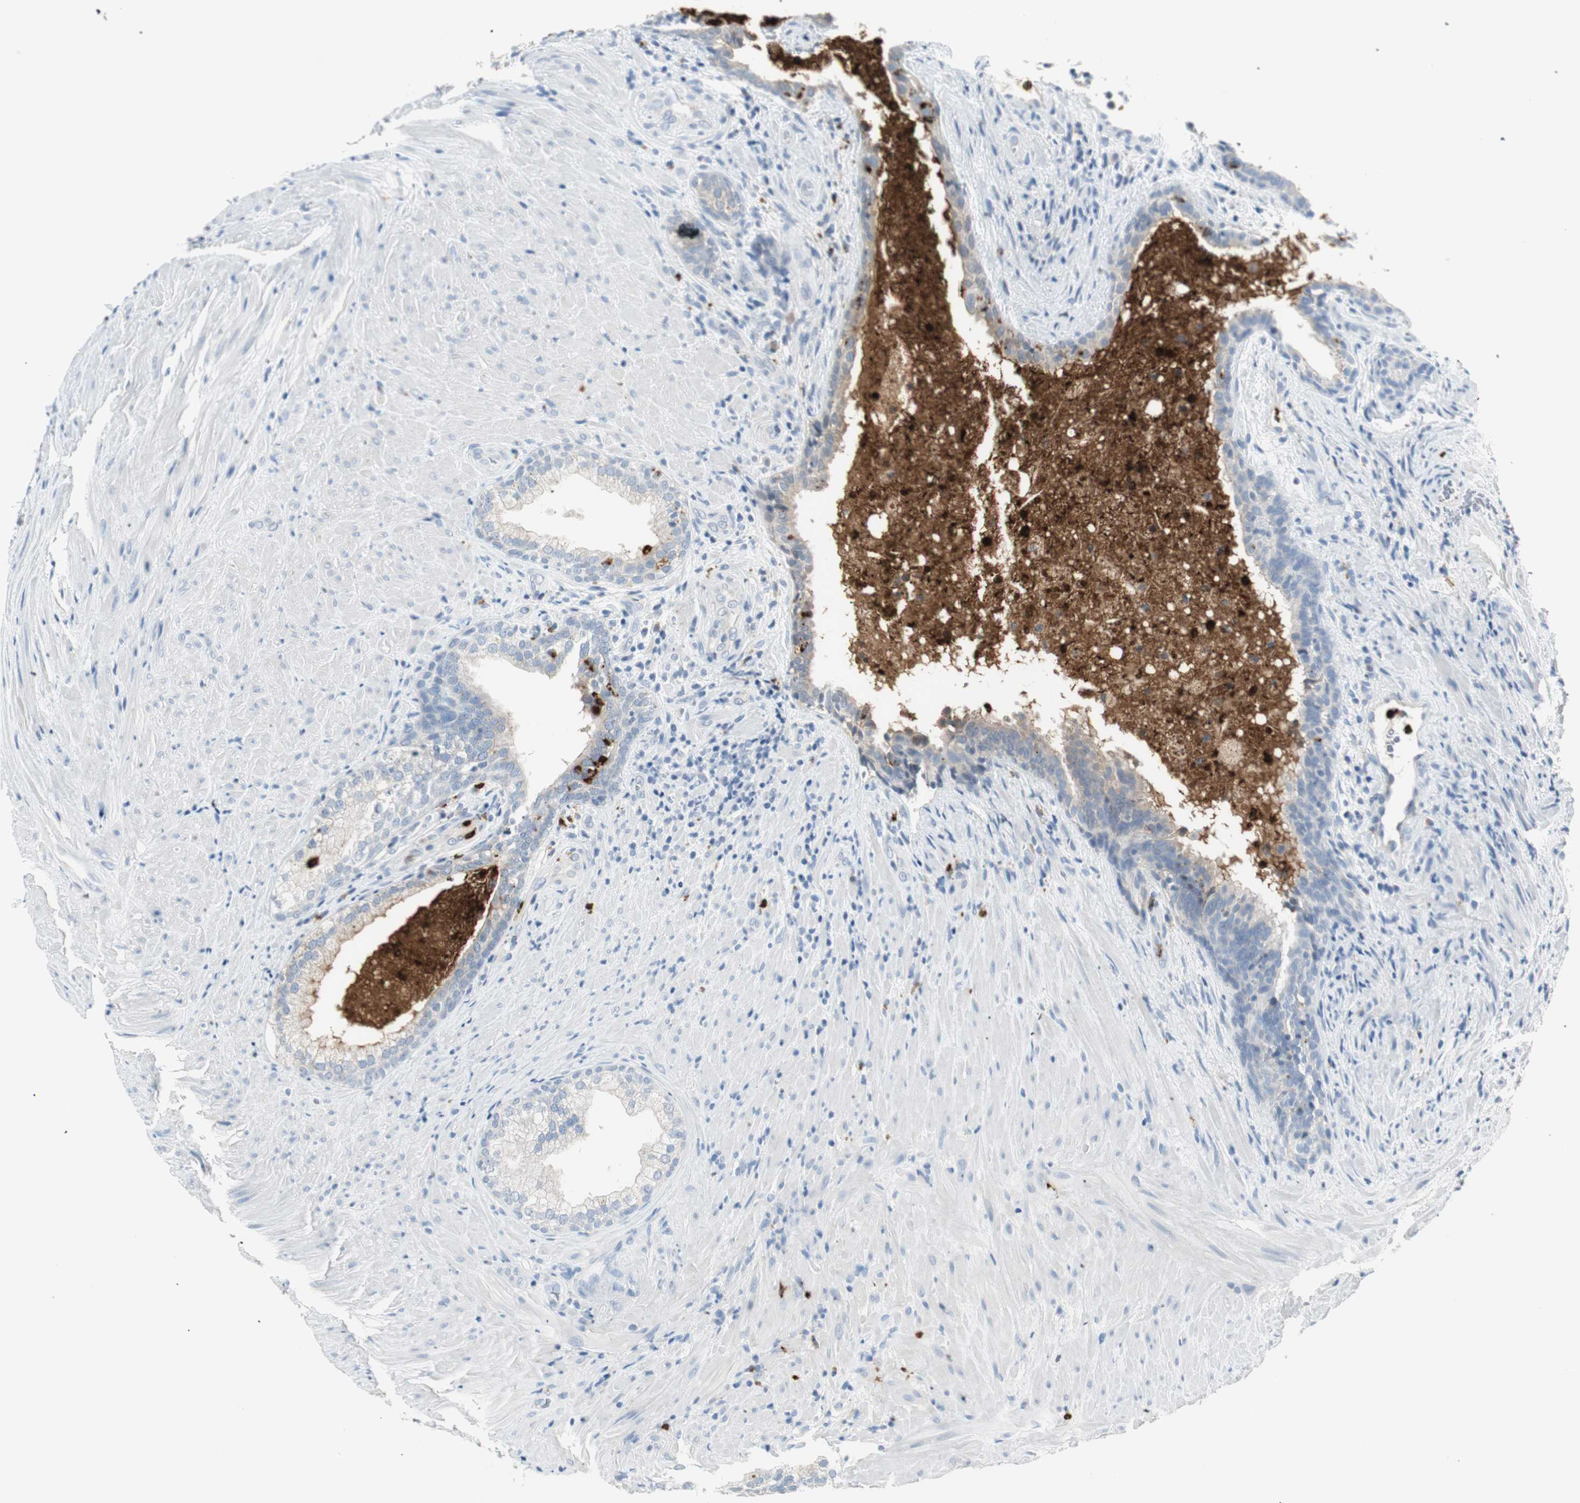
{"staining": {"intensity": "weak", "quantity": "25%-75%", "location": "cytoplasmic/membranous"}, "tissue": "prostate", "cell_type": "Glandular cells", "image_type": "normal", "snomed": [{"axis": "morphology", "description": "Normal tissue, NOS"}, {"axis": "topography", "description": "Prostate"}], "caption": "Immunohistochemical staining of benign human prostate displays 25%-75% levels of weak cytoplasmic/membranous protein positivity in approximately 25%-75% of glandular cells.", "gene": "PRTN3", "patient": {"sex": "male", "age": 76}}